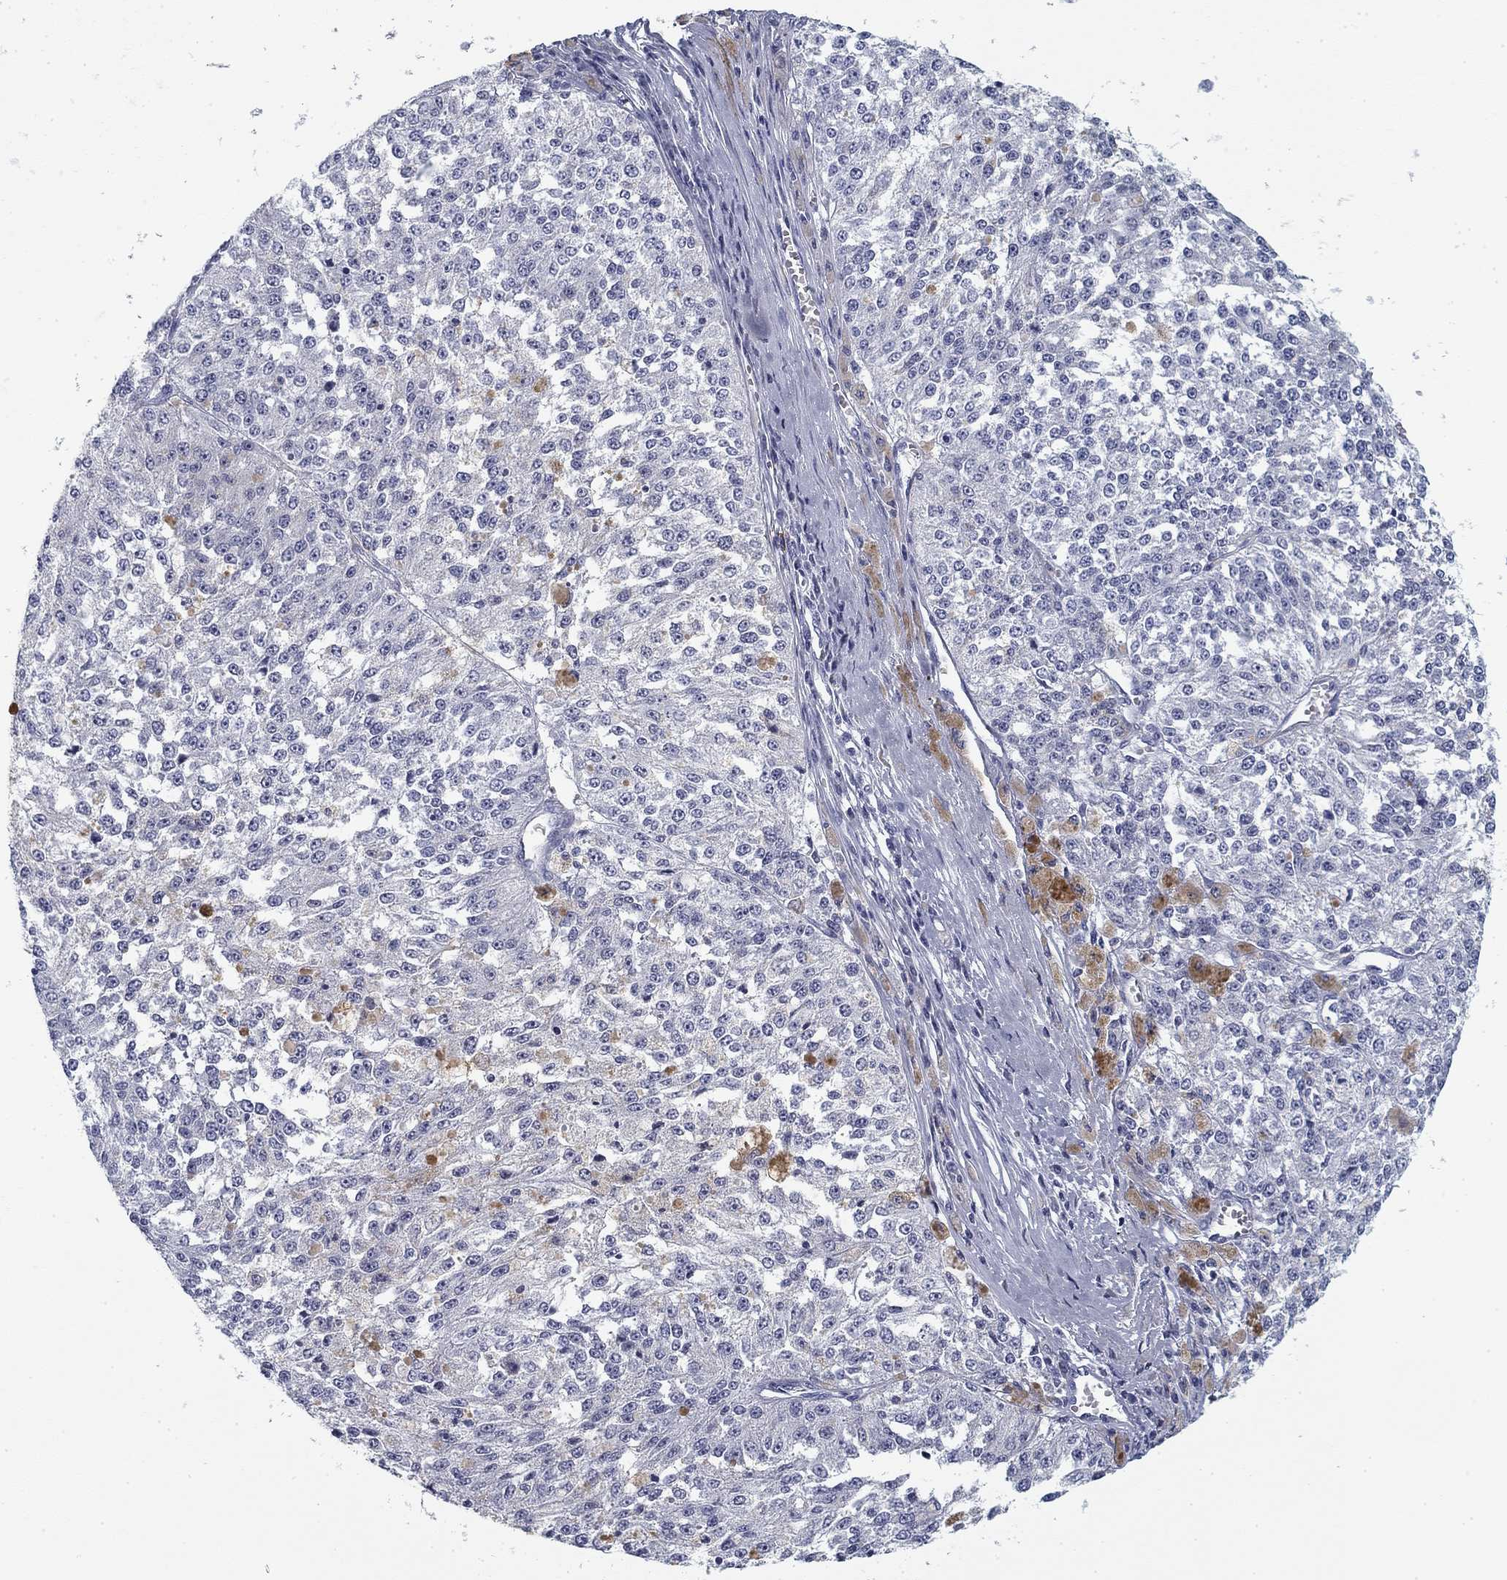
{"staining": {"intensity": "negative", "quantity": "none", "location": "none"}, "tissue": "melanoma", "cell_type": "Tumor cells", "image_type": "cancer", "snomed": [{"axis": "morphology", "description": "Malignant melanoma, Metastatic site"}, {"axis": "topography", "description": "Lymph node"}], "caption": "Image shows no significant protein positivity in tumor cells of melanoma.", "gene": "CD79B", "patient": {"sex": "female", "age": 64}}